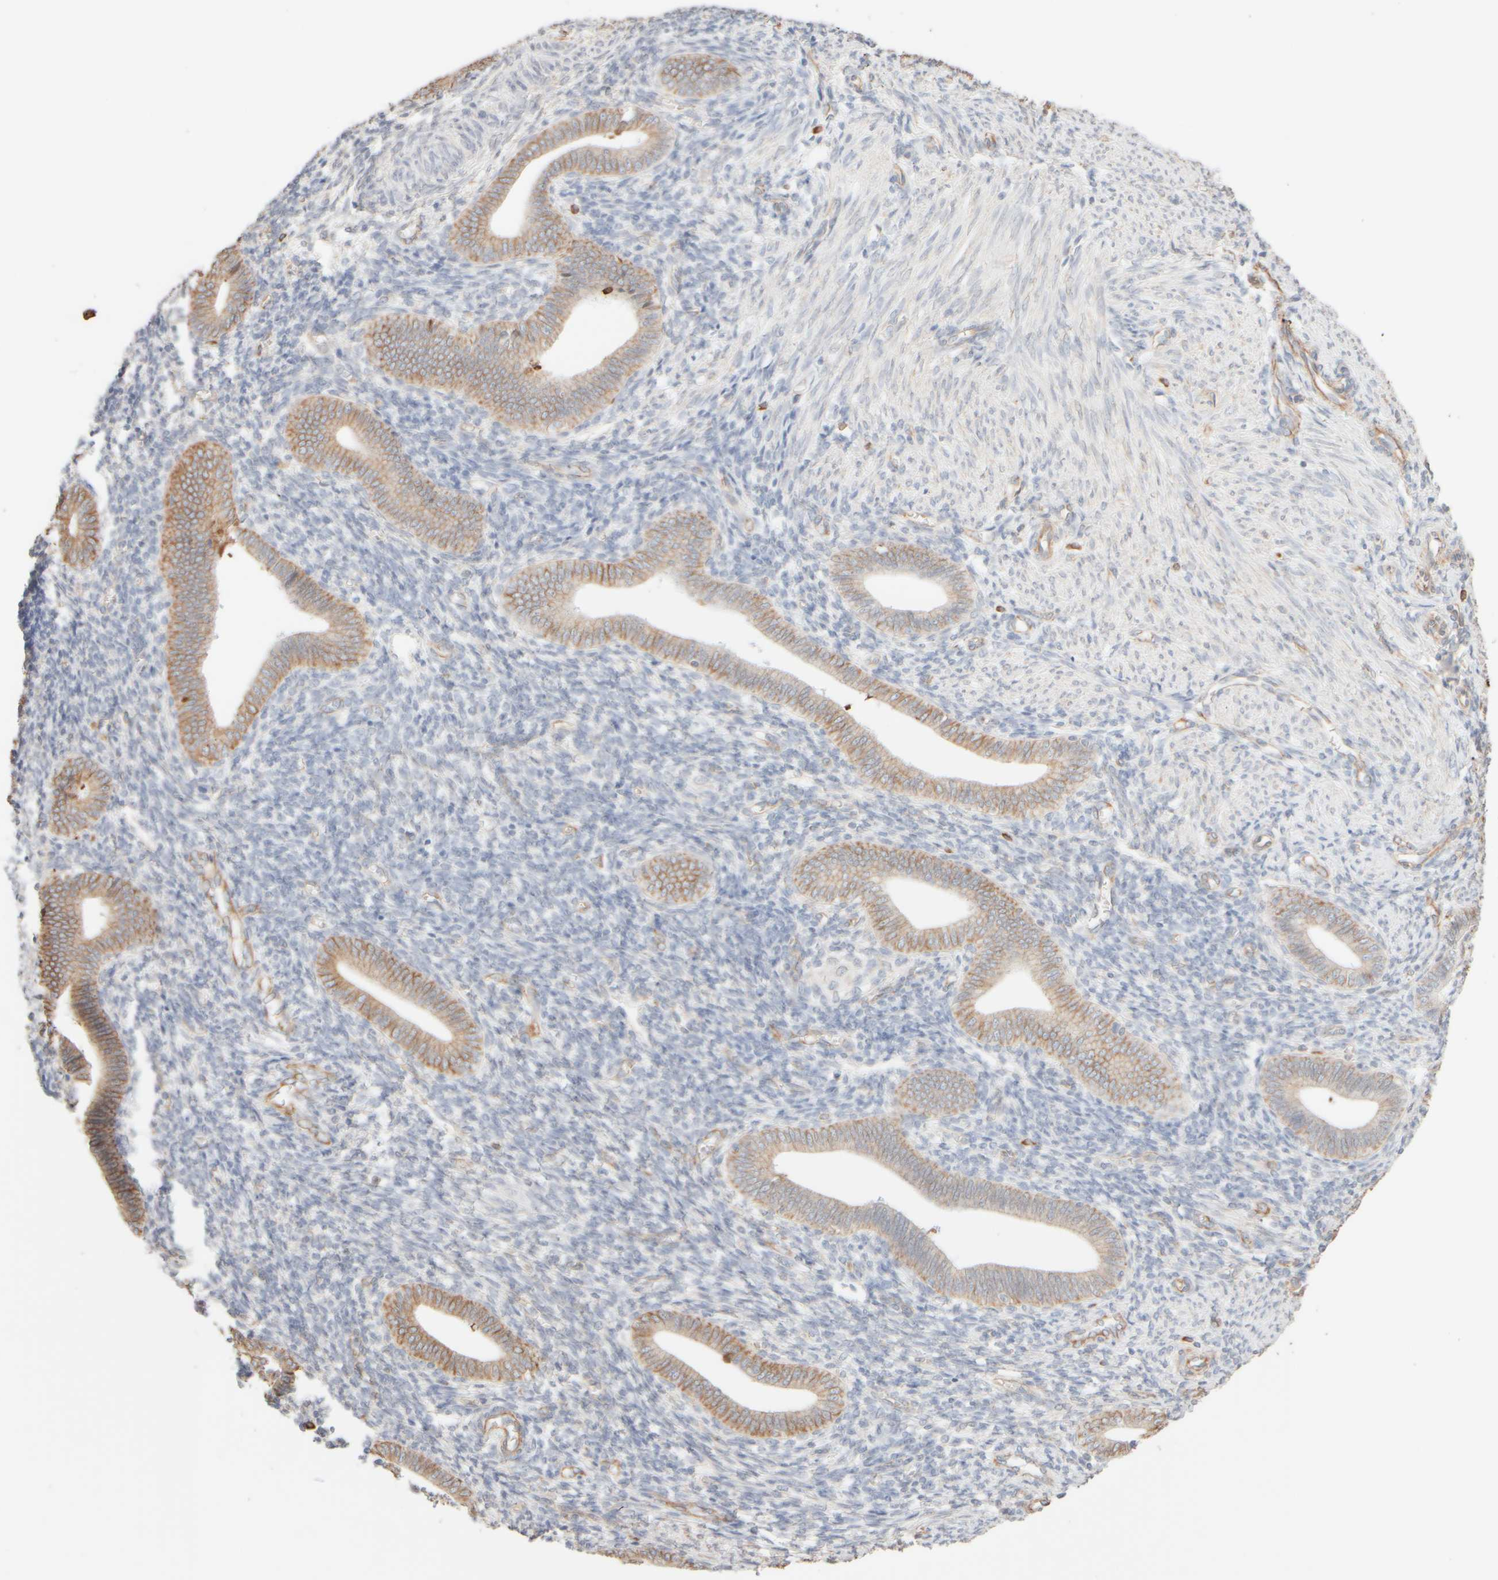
{"staining": {"intensity": "weak", "quantity": "25%-75%", "location": "cytoplasmic/membranous"}, "tissue": "endometrium", "cell_type": "Cells in endometrial stroma", "image_type": "normal", "snomed": [{"axis": "morphology", "description": "Normal tissue, NOS"}, {"axis": "topography", "description": "Uterus"}, {"axis": "topography", "description": "Endometrium"}], "caption": "Protein expression analysis of benign endometrium displays weak cytoplasmic/membranous staining in about 25%-75% of cells in endometrial stroma.", "gene": "KRT15", "patient": {"sex": "female", "age": 33}}